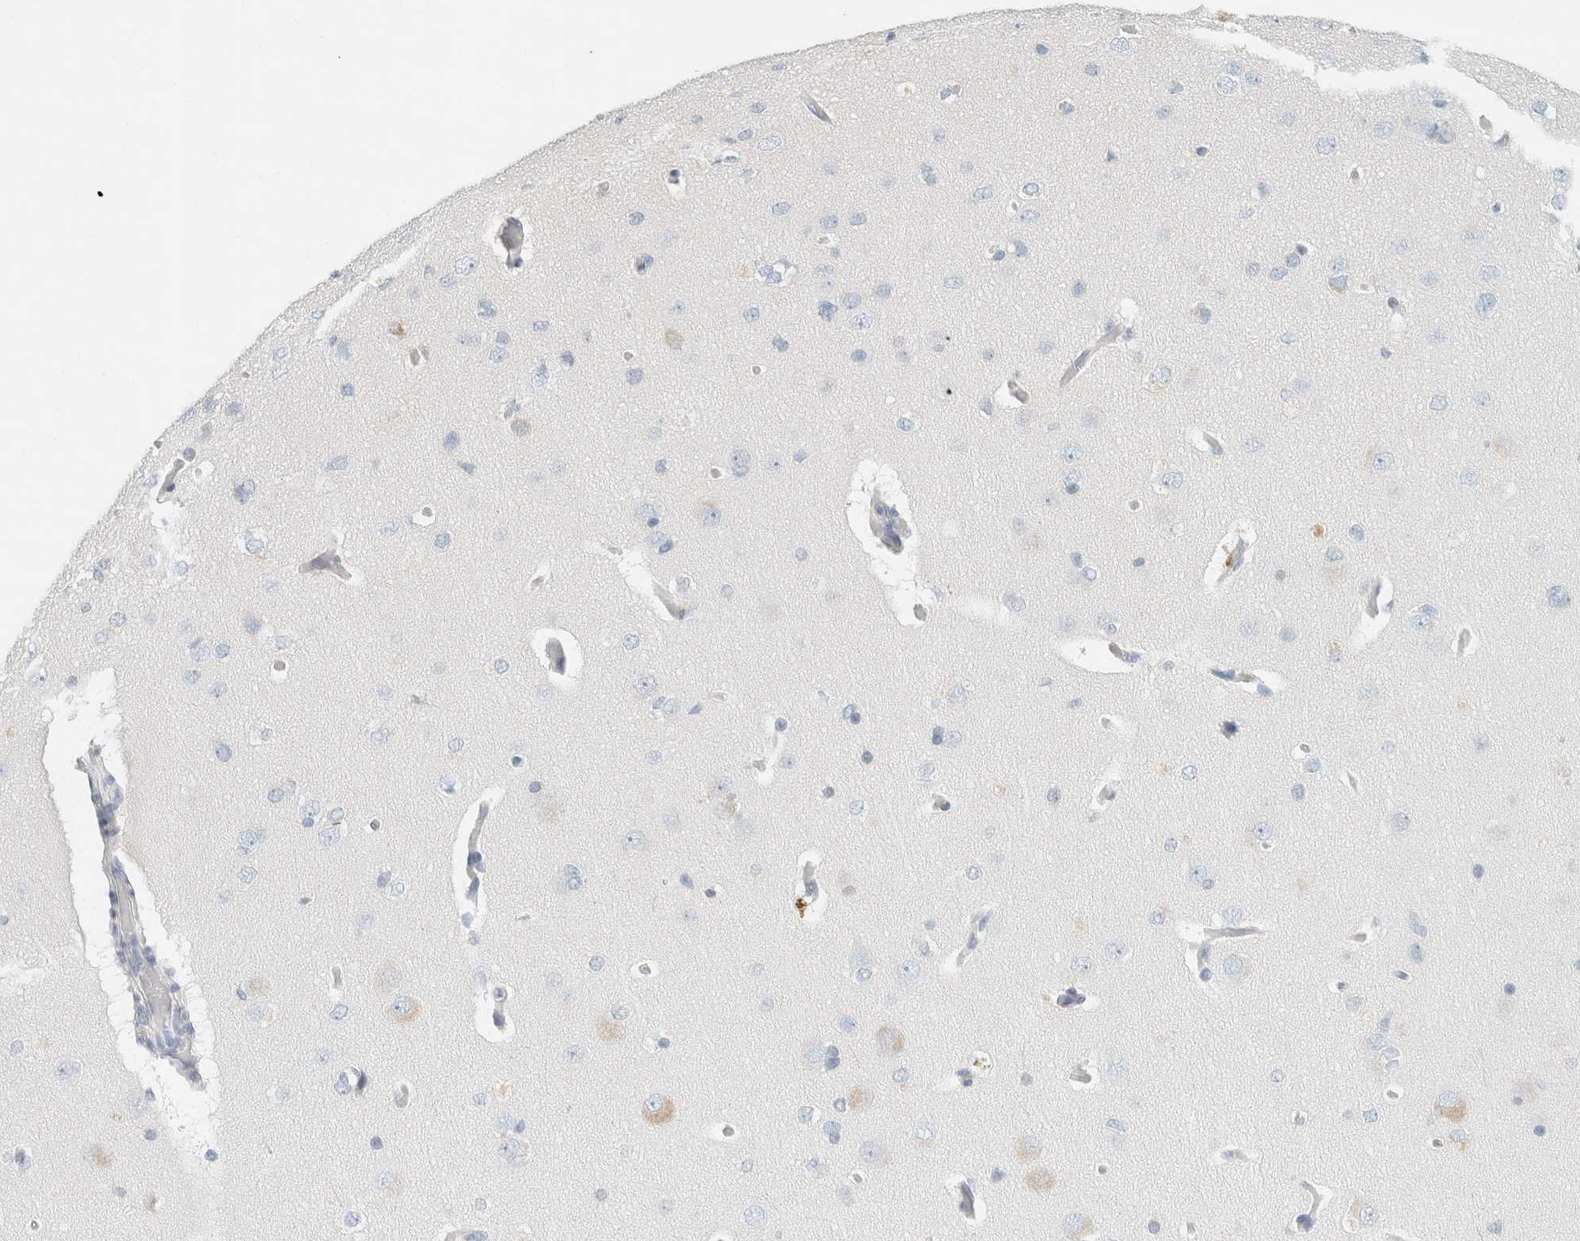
{"staining": {"intensity": "negative", "quantity": "none", "location": "none"}, "tissue": "cerebral cortex", "cell_type": "Endothelial cells", "image_type": "normal", "snomed": [{"axis": "morphology", "description": "Normal tissue, NOS"}, {"axis": "topography", "description": "Cerebral cortex"}], "caption": "IHC photomicrograph of benign cerebral cortex: human cerebral cortex stained with DAB exhibits no significant protein expression in endothelial cells.", "gene": "ALOX12B", "patient": {"sex": "male", "age": 62}}